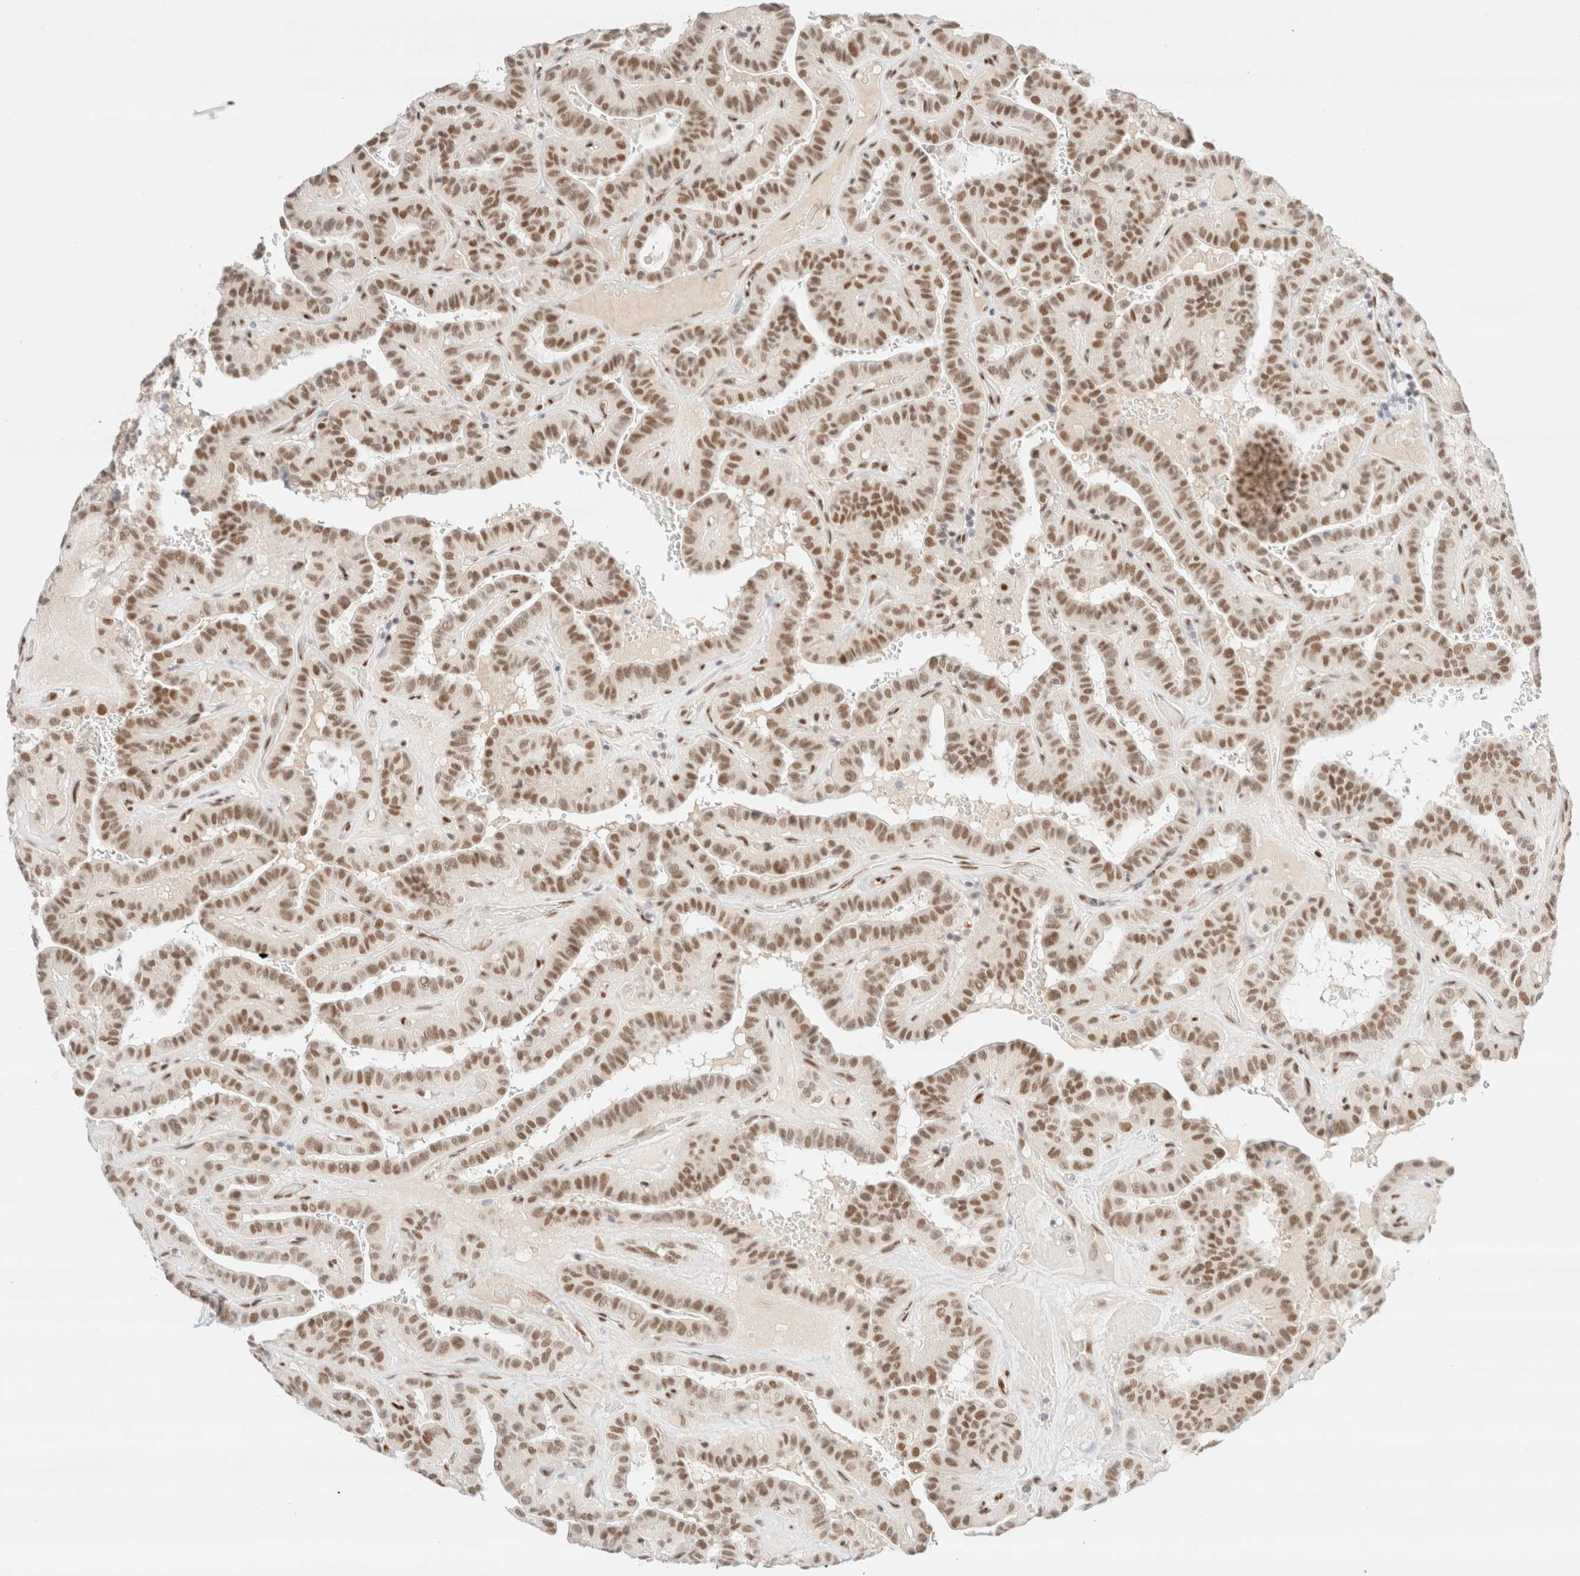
{"staining": {"intensity": "moderate", "quantity": ">75%", "location": "nuclear"}, "tissue": "thyroid cancer", "cell_type": "Tumor cells", "image_type": "cancer", "snomed": [{"axis": "morphology", "description": "Papillary adenocarcinoma, NOS"}, {"axis": "topography", "description": "Thyroid gland"}], "caption": "Thyroid papillary adenocarcinoma stained with immunohistochemistry shows moderate nuclear expression in about >75% of tumor cells. The staining is performed using DAB brown chromogen to label protein expression. The nuclei are counter-stained blue using hematoxylin.", "gene": "CIC", "patient": {"sex": "male", "age": 77}}